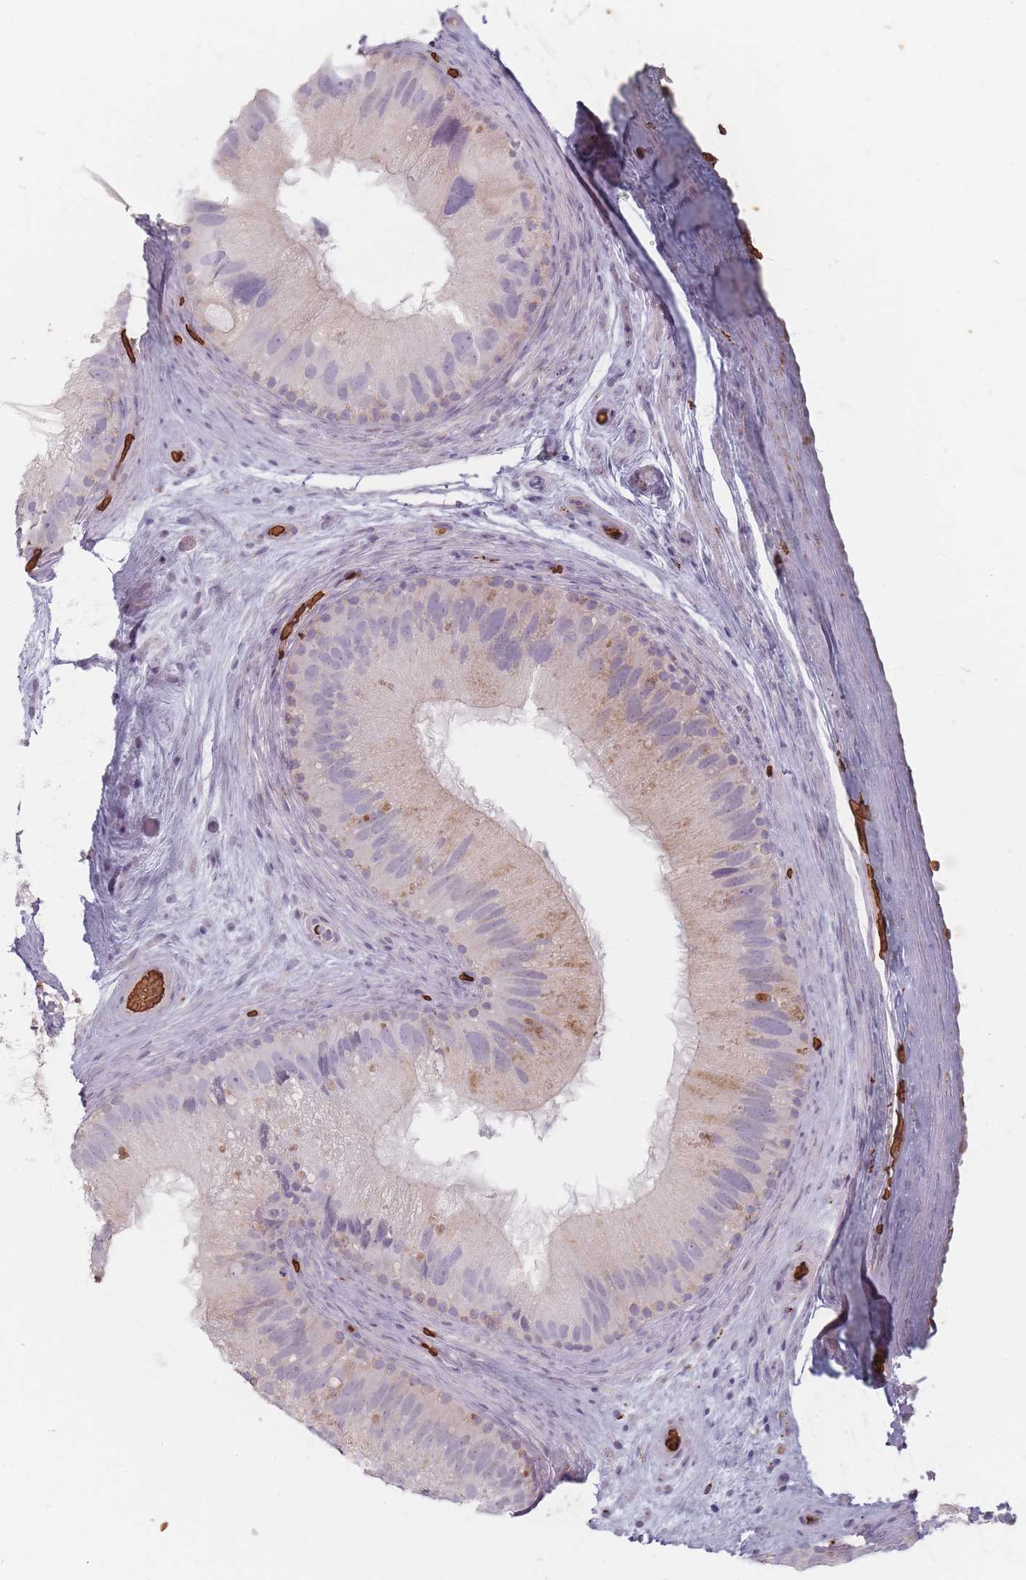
{"staining": {"intensity": "weak", "quantity": "<25%", "location": "cytoplasmic/membranous"}, "tissue": "epididymis", "cell_type": "Glandular cells", "image_type": "normal", "snomed": [{"axis": "morphology", "description": "Normal tissue, NOS"}, {"axis": "topography", "description": "Epididymis"}], "caption": "There is no significant staining in glandular cells of epididymis.", "gene": "SLC2A6", "patient": {"sex": "male", "age": 50}}